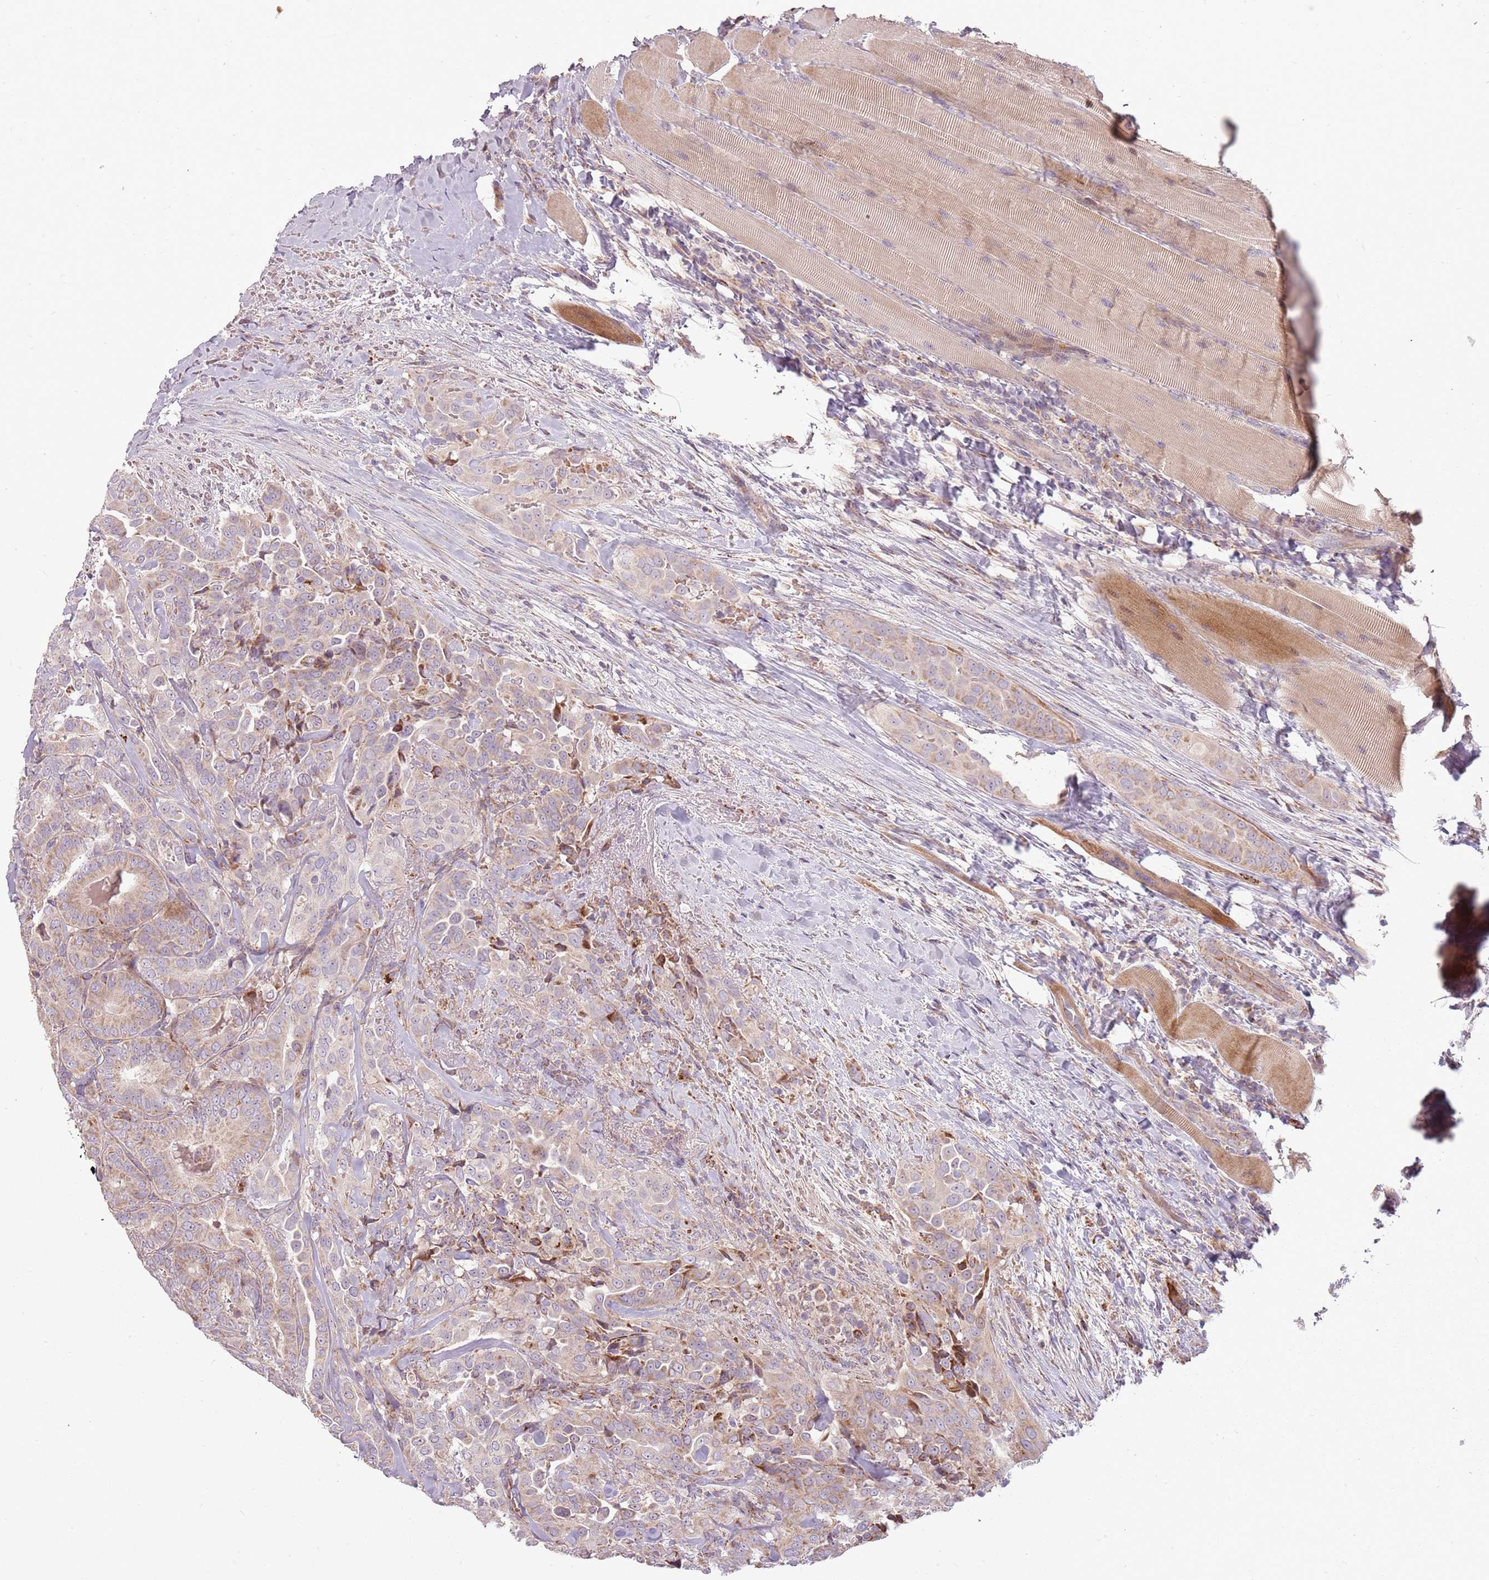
{"staining": {"intensity": "weak", "quantity": ">75%", "location": "cytoplasmic/membranous"}, "tissue": "thyroid cancer", "cell_type": "Tumor cells", "image_type": "cancer", "snomed": [{"axis": "morphology", "description": "Papillary adenocarcinoma, NOS"}, {"axis": "topography", "description": "Thyroid gland"}], "caption": "The image displays staining of papillary adenocarcinoma (thyroid), revealing weak cytoplasmic/membranous protein expression (brown color) within tumor cells. (Brightfield microscopy of DAB IHC at high magnification).", "gene": "ZNF530", "patient": {"sex": "male", "age": 61}}